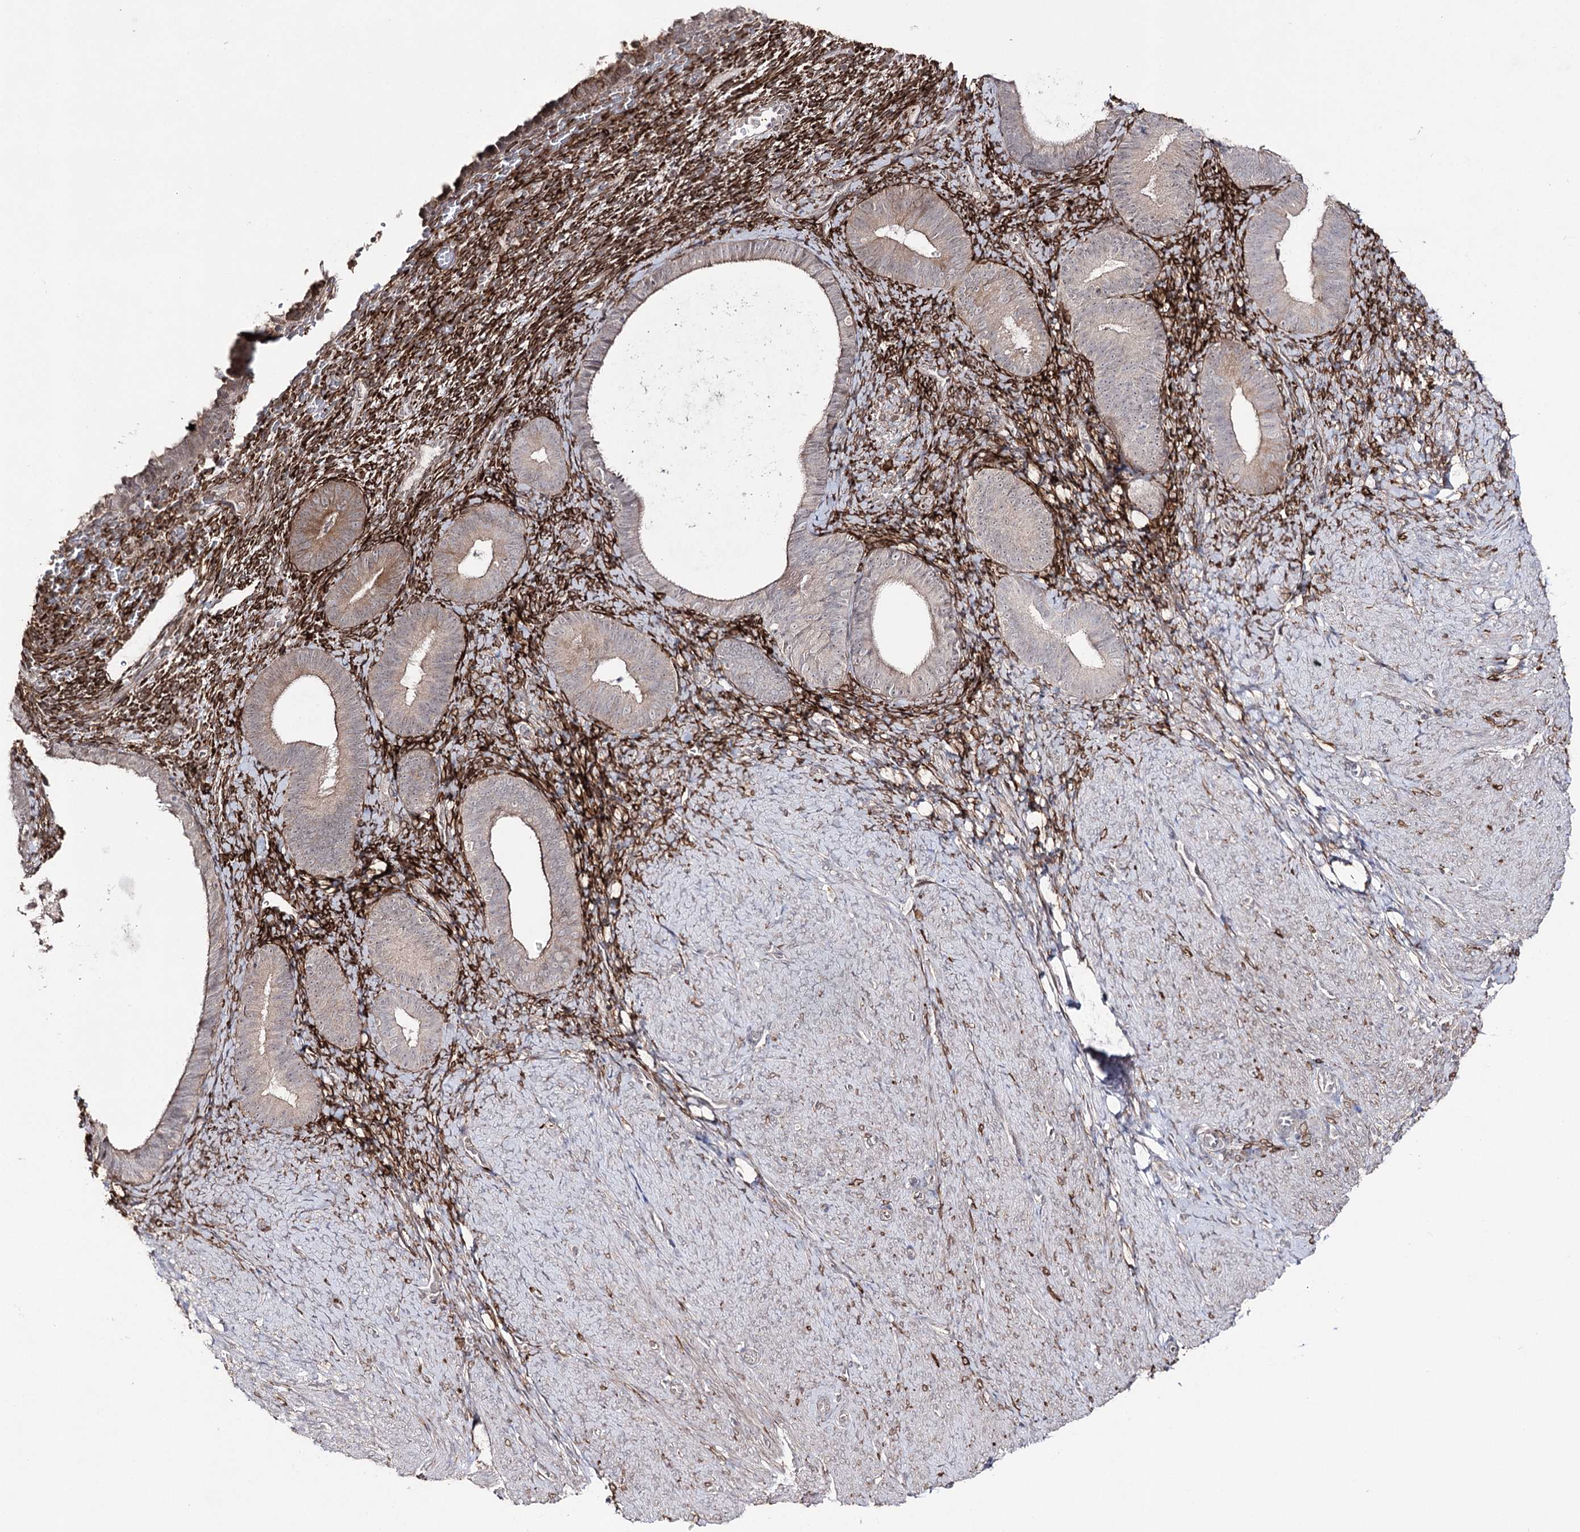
{"staining": {"intensity": "moderate", "quantity": "25%-75%", "location": "cytoplasmic/membranous"}, "tissue": "endometrium", "cell_type": "Cells in endometrial stroma", "image_type": "normal", "snomed": [{"axis": "morphology", "description": "Normal tissue, NOS"}, {"axis": "topography", "description": "Endometrium"}], "caption": "A medium amount of moderate cytoplasmic/membranous expression is present in approximately 25%-75% of cells in endometrial stroma in normal endometrium.", "gene": "HSD11B2", "patient": {"sex": "female", "age": 65}}